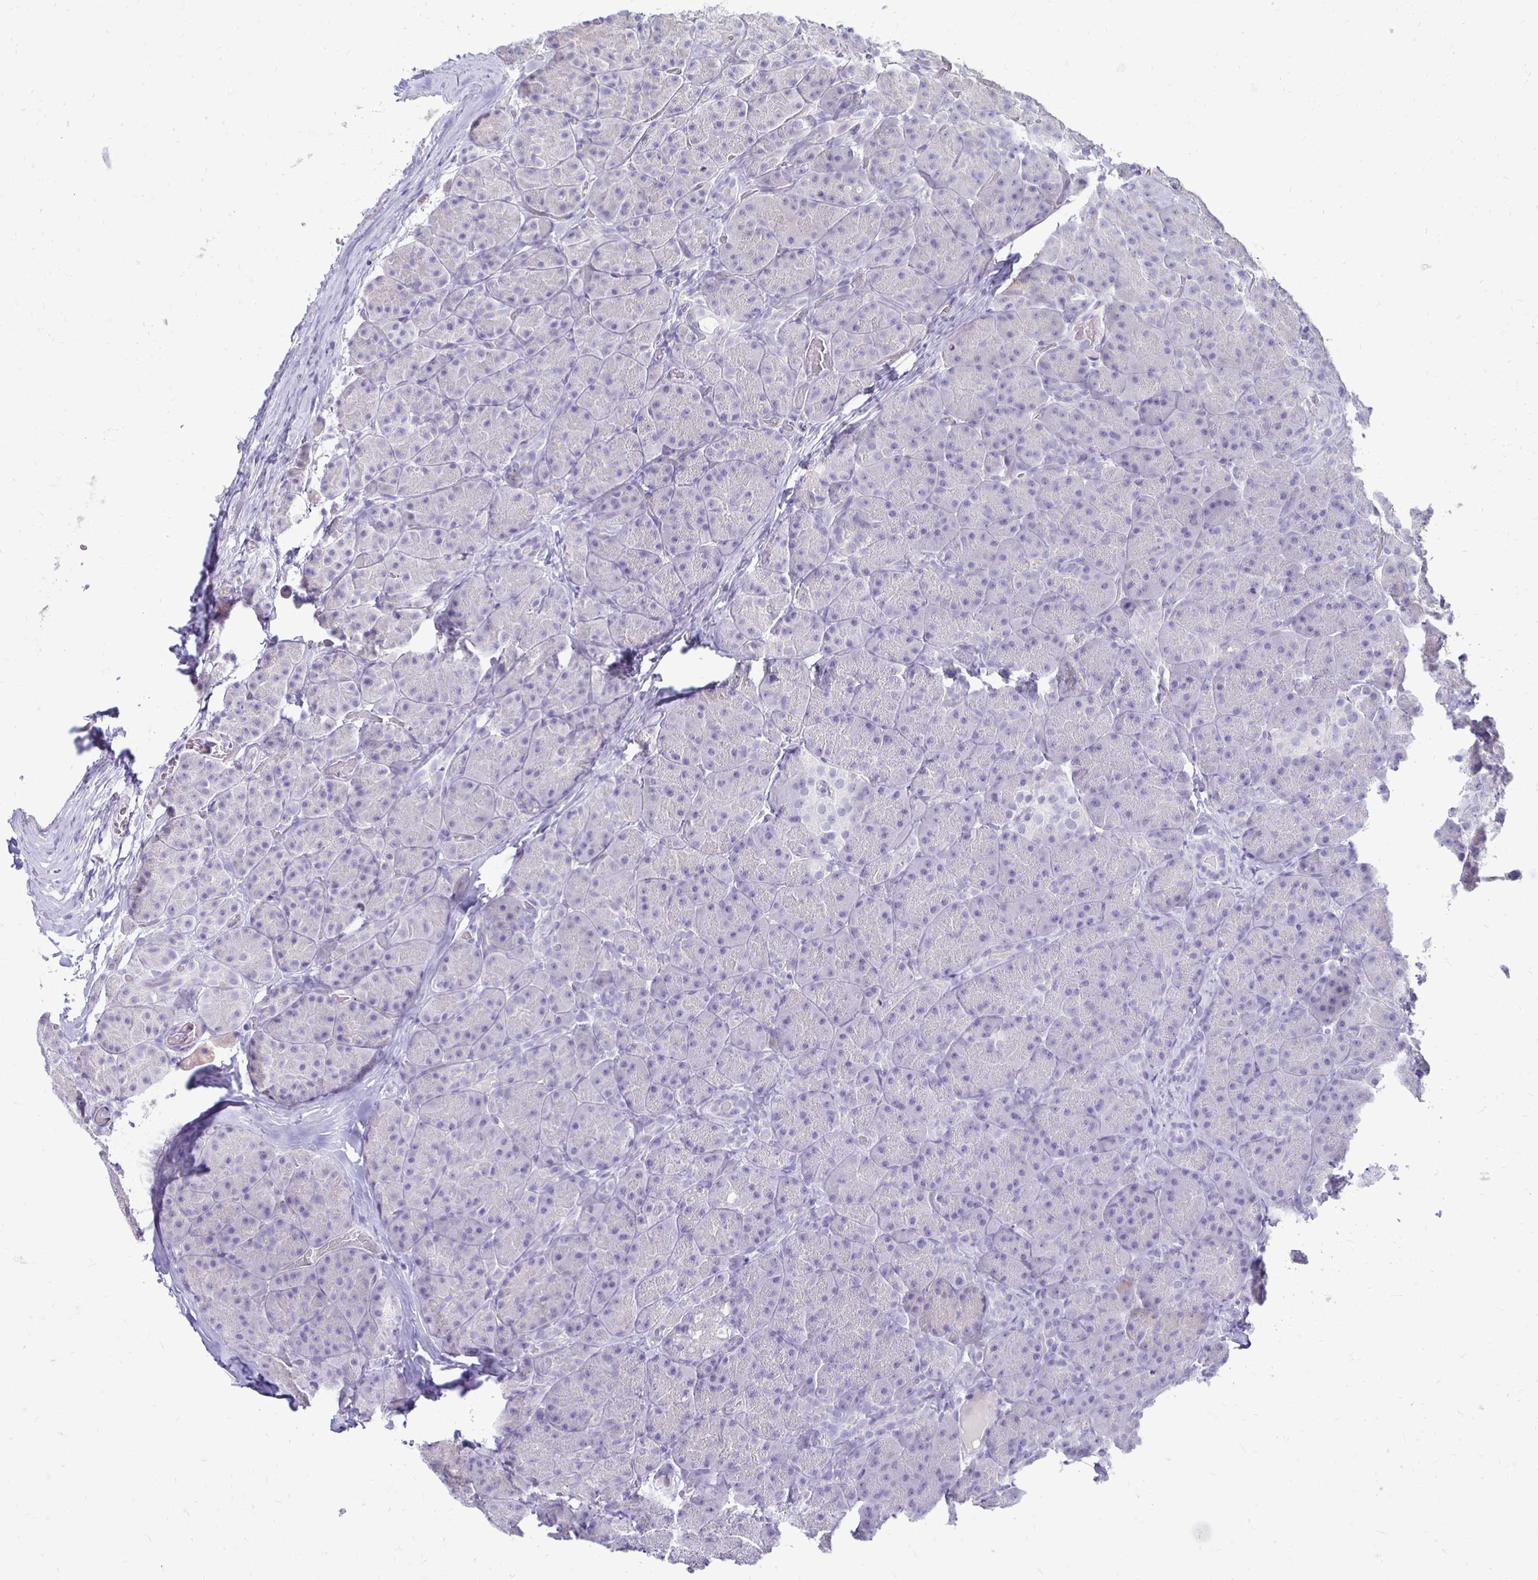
{"staining": {"intensity": "negative", "quantity": "none", "location": "none"}, "tissue": "pancreas", "cell_type": "Exocrine glandular cells", "image_type": "normal", "snomed": [{"axis": "morphology", "description": "Normal tissue, NOS"}, {"axis": "topography", "description": "Pancreas"}], "caption": "Immunohistochemistry micrograph of normal pancreas: pancreas stained with DAB (3,3'-diaminobenzidine) exhibits no significant protein positivity in exocrine glandular cells. The staining was performed using DAB to visualize the protein expression in brown, while the nuclei were stained in blue with hematoxylin (Magnification: 20x).", "gene": "GAS2", "patient": {"sex": "male", "age": 57}}